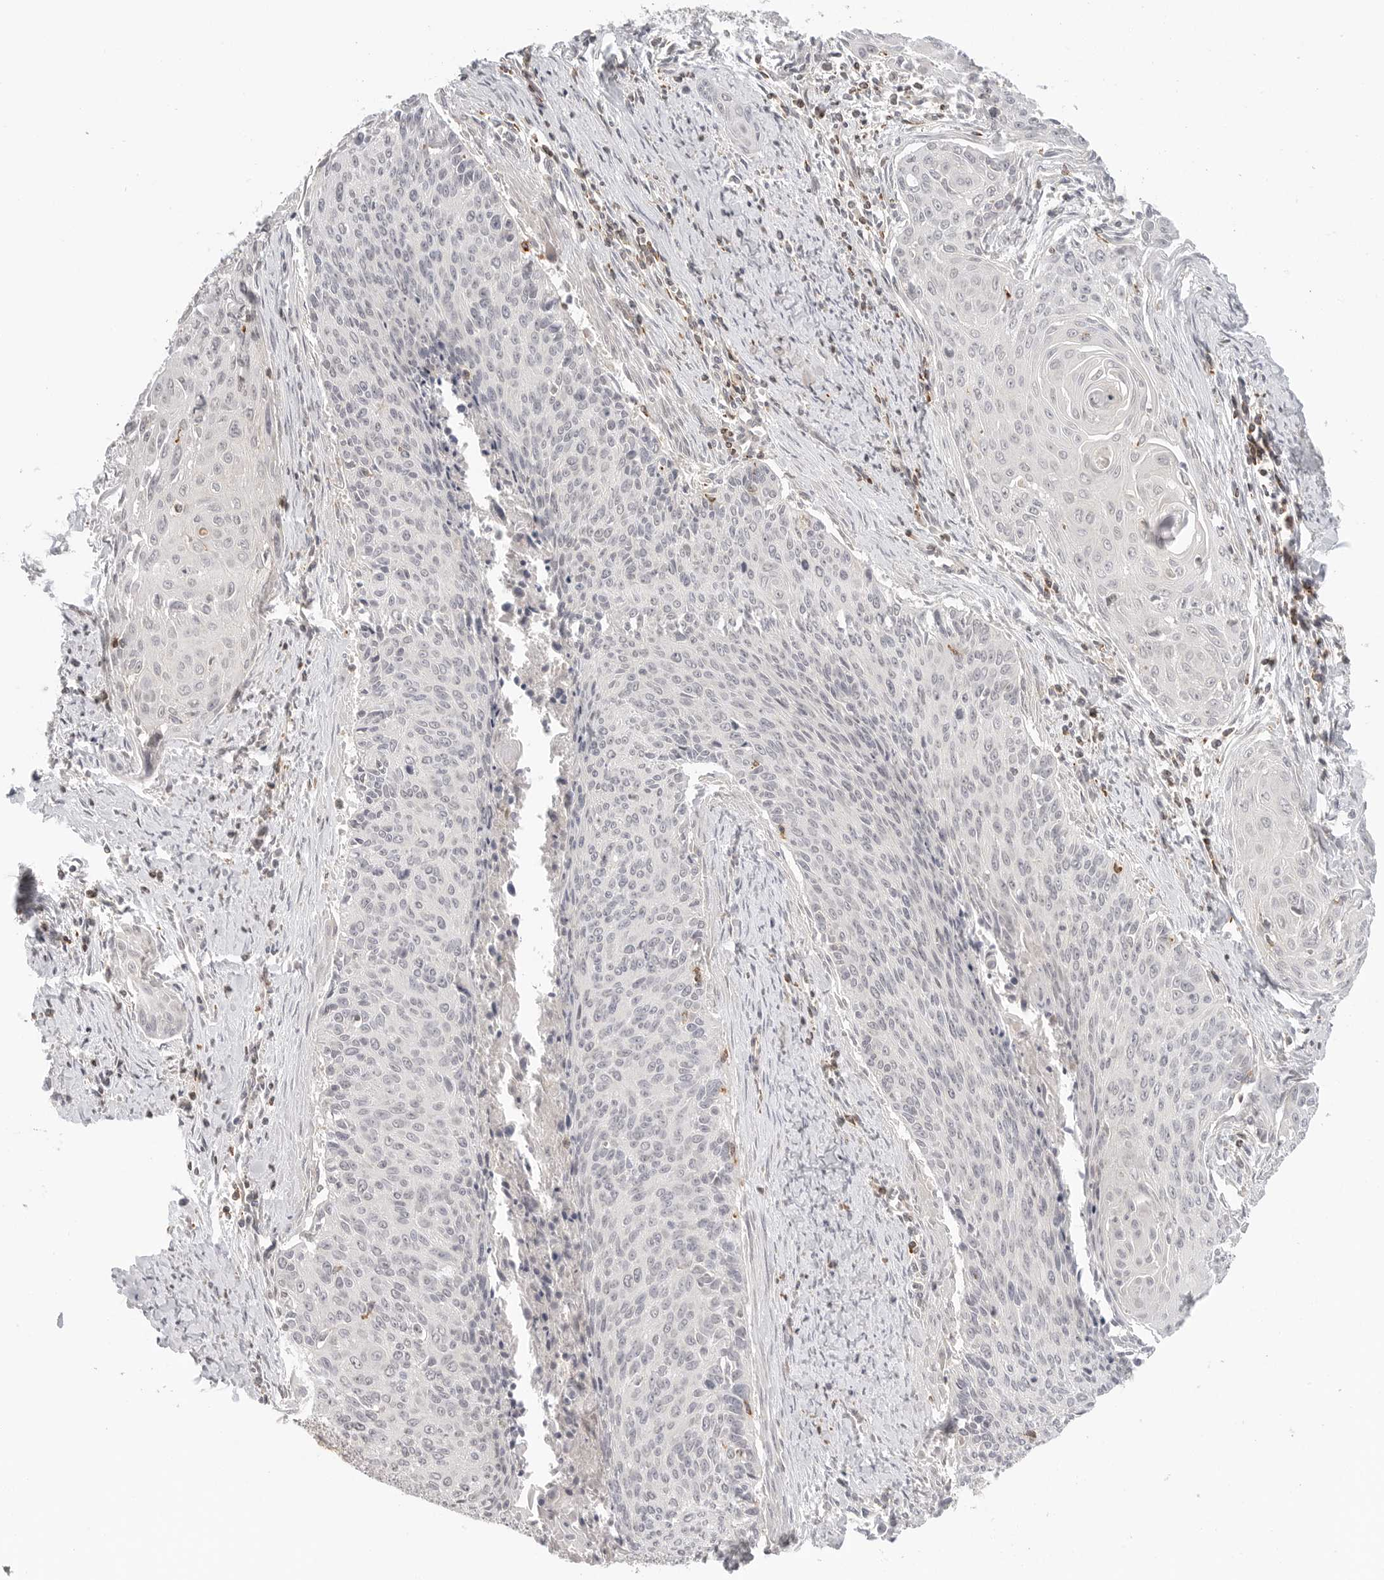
{"staining": {"intensity": "negative", "quantity": "none", "location": "none"}, "tissue": "cervical cancer", "cell_type": "Tumor cells", "image_type": "cancer", "snomed": [{"axis": "morphology", "description": "Squamous cell carcinoma, NOS"}, {"axis": "topography", "description": "Cervix"}], "caption": "Tumor cells show no significant staining in squamous cell carcinoma (cervical).", "gene": "SH3KBP1", "patient": {"sex": "female", "age": 55}}